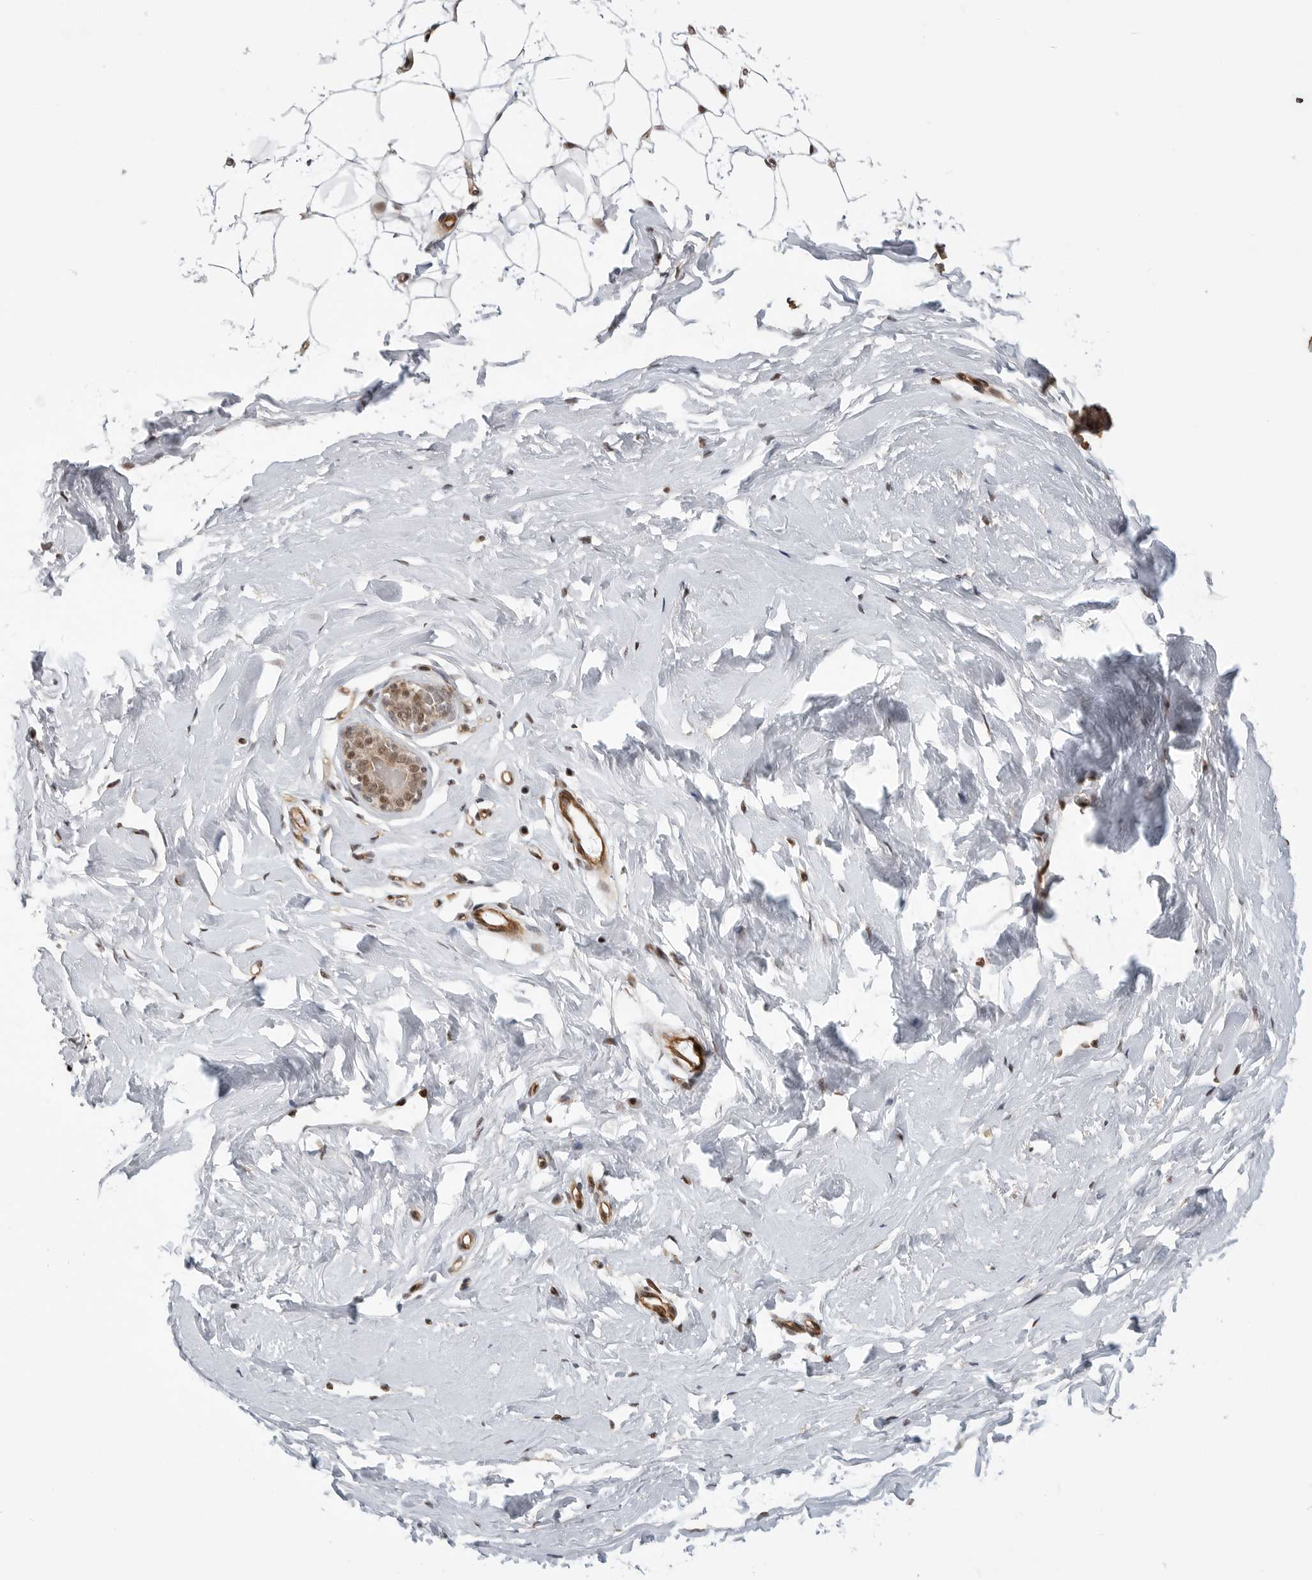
{"staining": {"intensity": "moderate", "quantity": ">75%", "location": "nuclear"}, "tissue": "breast", "cell_type": "Adipocytes", "image_type": "normal", "snomed": [{"axis": "morphology", "description": "Normal tissue, NOS"}, {"axis": "topography", "description": "Breast"}], "caption": "Immunohistochemistry of unremarkable breast demonstrates medium levels of moderate nuclear positivity in about >75% of adipocytes. The protein of interest is stained brown, and the nuclei are stained in blue (DAB IHC with brightfield microscopy, high magnification).", "gene": "GPATCH2", "patient": {"sex": "female", "age": 23}}